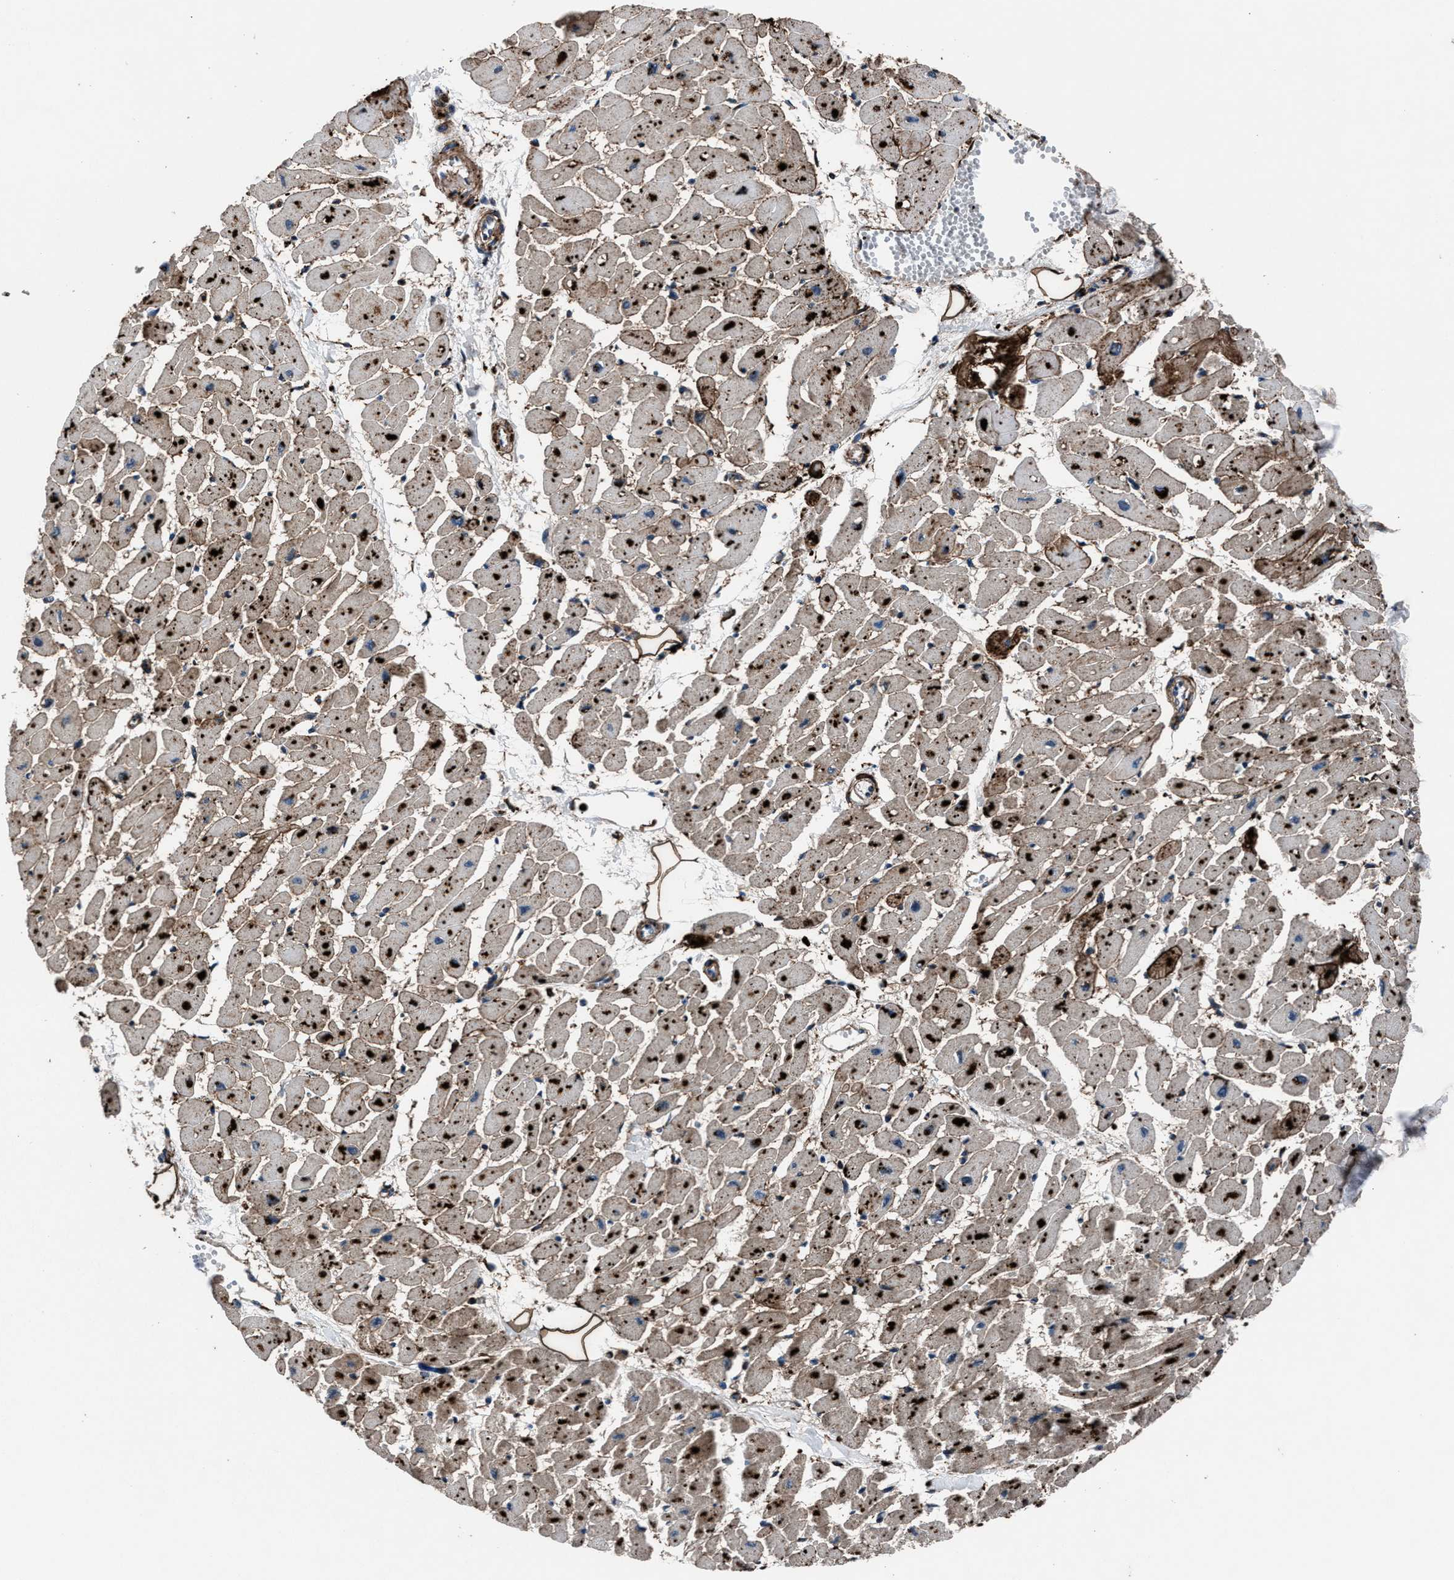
{"staining": {"intensity": "moderate", "quantity": ">75%", "location": "cytoplasmic/membranous"}, "tissue": "heart muscle", "cell_type": "Cardiomyocytes", "image_type": "normal", "snomed": [{"axis": "morphology", "description": "Normal tissue, NOS"}, {"axis": "topography", "description": "Heart"}], "caption": "Immunohistochemistry (DAB (3,3'-diaminobenzidine)) staining of unremarkable heart muscle exhibits moderate cytoplasmic/membranous protein positivity in about >75% of cardiomyocytes. (DAB (3,3'-diaminobenzidine) = brown stain, brightfield microscopy at high magnification).", "gene": "MFSD11", "patient": {"sex": "female", "age": 19}}